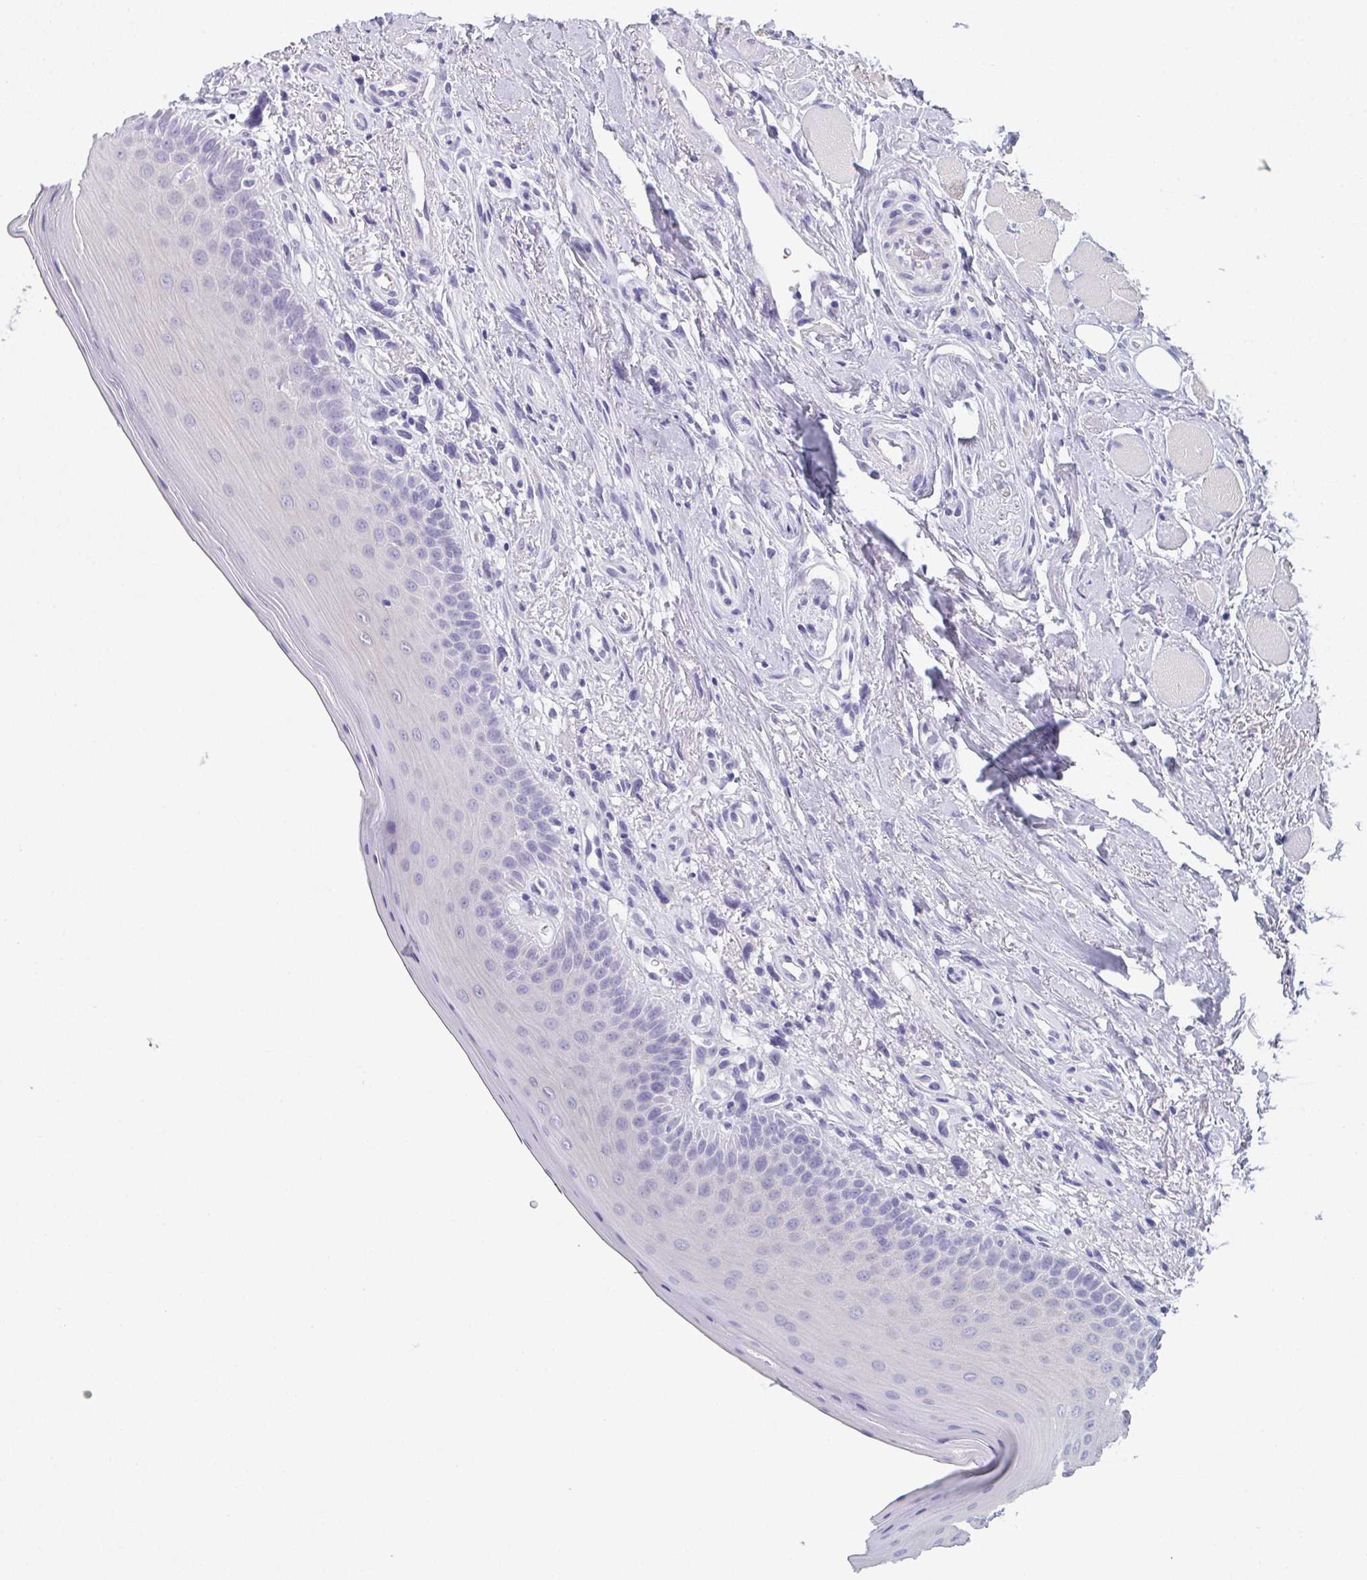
{"staining": {"intensity": "negative", "quantity": "none", "location": "none"}, "tissue": "oral mucosa", "cell_type": "Squamous epithelial cells", "image_type": "normal", "snomed": [{"axis": "morphology", "description": "Normal tissue, NOS"}, {"axis": "morphology", "description": "Normal morphology"}, {"axis": "topography", "description": "Oral tissue"}], "caption": "This is an immunohistochemistry (IHC) micrograph of unremarkable human oral mucosa. There is no positivity in squamous epithelial cells.", "gene": "SLC36A2", "patient": {"sex": "female", "age": 76}}